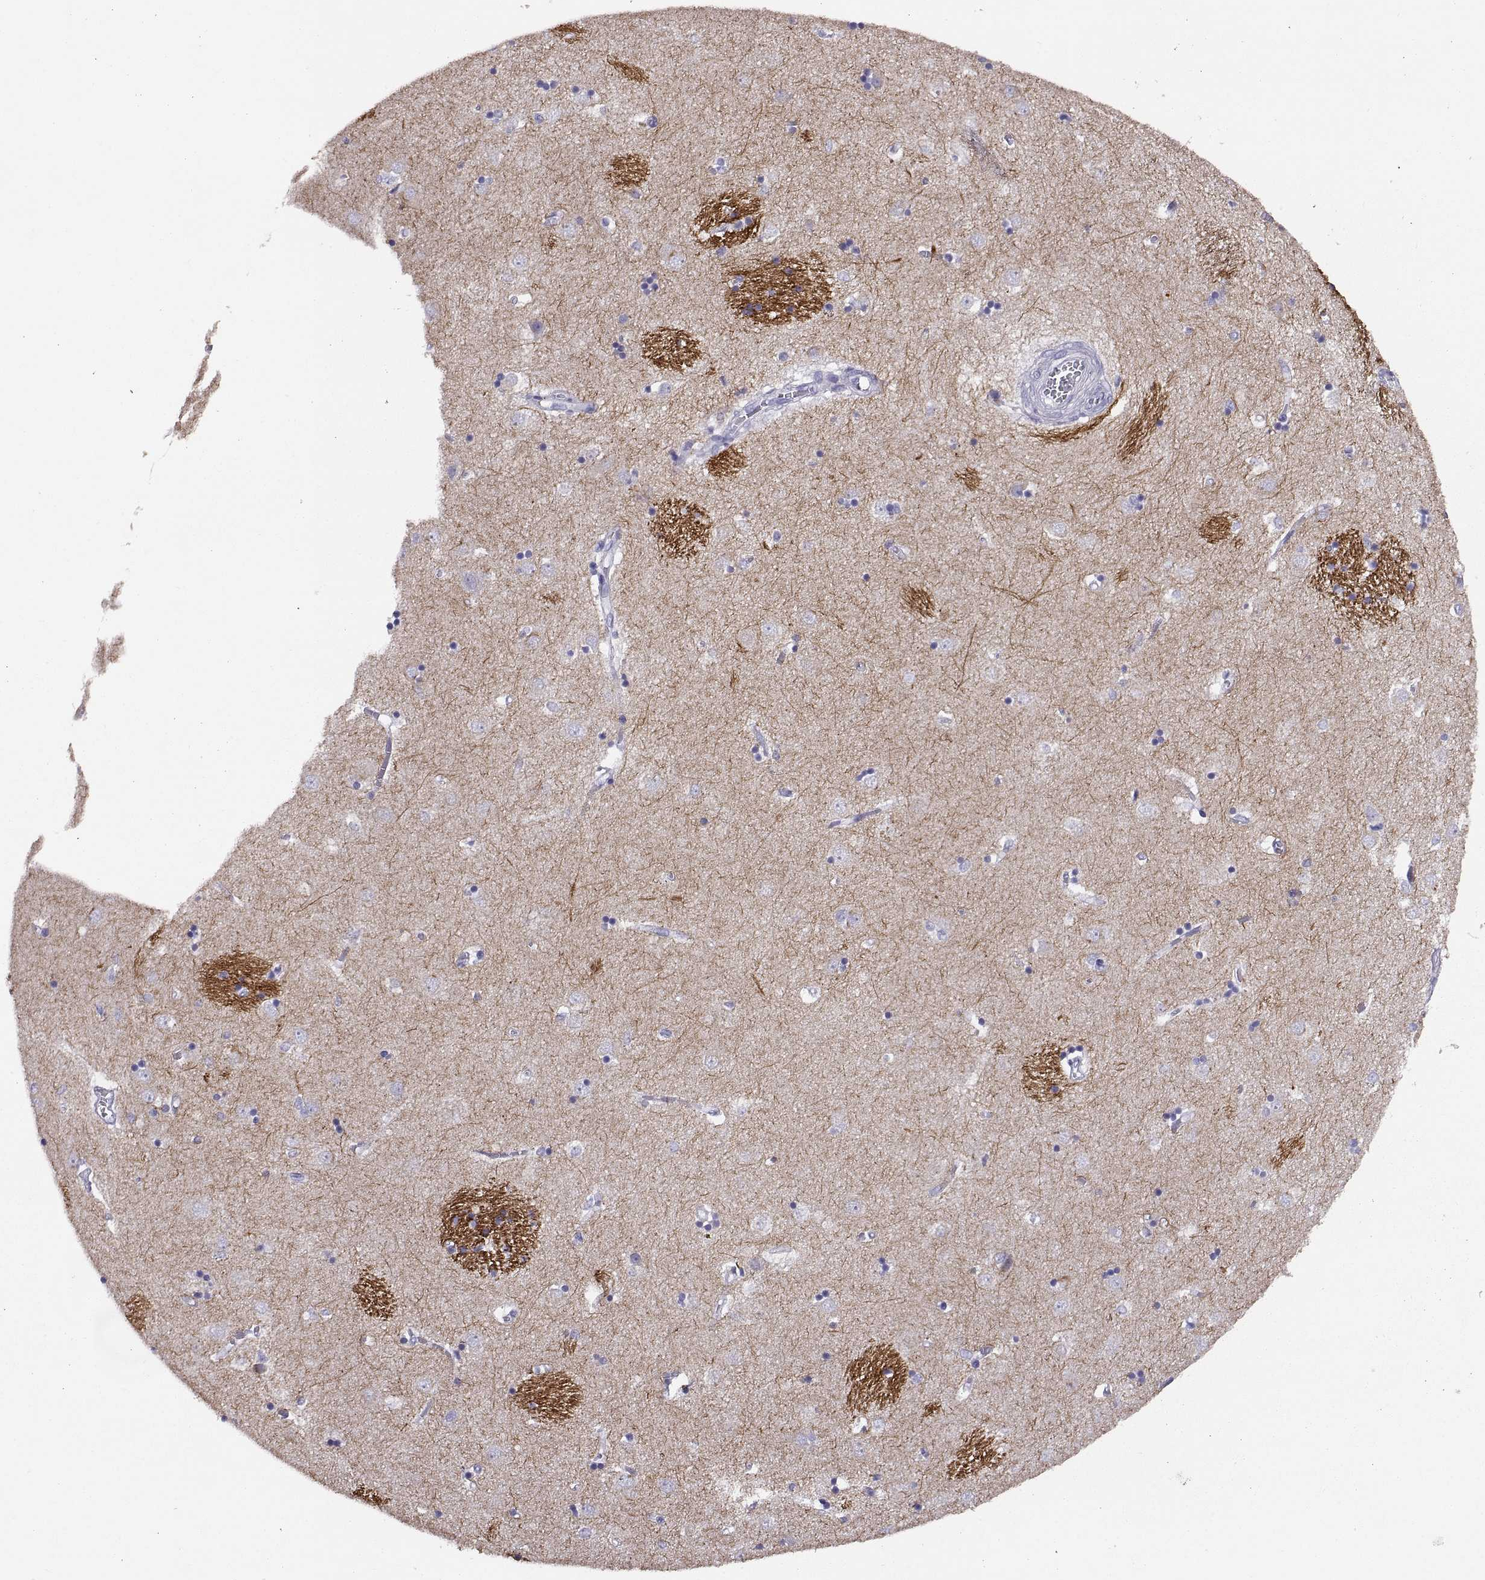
{"staining": {"intensity": "negative", "quantity": "none", "location": "none"}, "tissue": "caudate", "cell_type": "Glial cells", "image_type": "normal", "snomed": [{"axis": "morphology", "description": "Normal tissue, NOS"}, {"axis": "topography", "description": "Lateral ventricle wall"}], "caption": "The image demonstrates no significant staining in glial cells of caudate. (DAB (3,3'-diaminobenzidine) immunohistochemistry with hematoxylin counter stain).", "gene": "RGS20", "patient": {"sex": "male", "age": 54}}